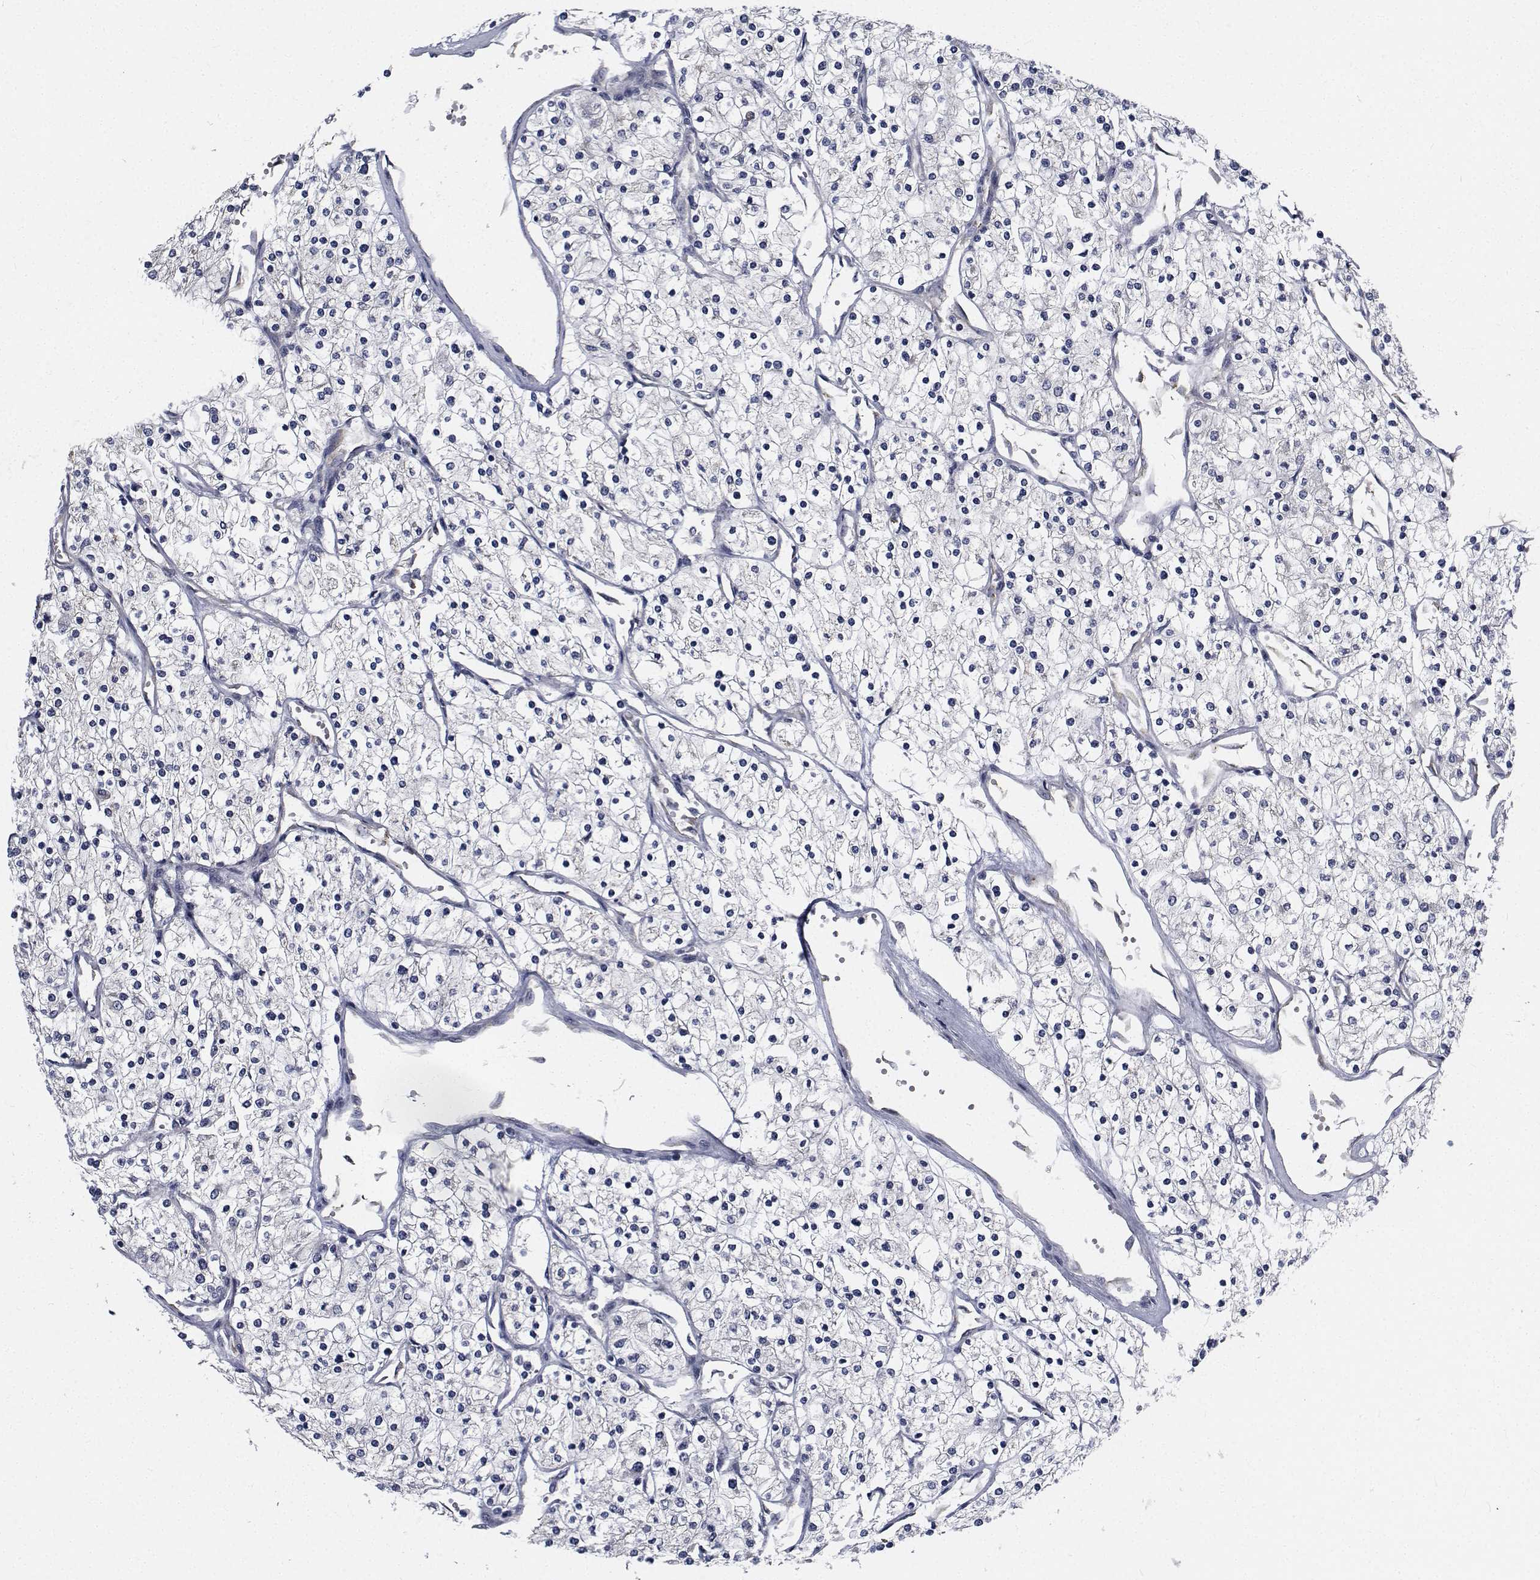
{"staining": {"intensity": "negative", "quantity": "none", "location": "none"}, "tissue": "renal cancer", "cell_type": "Tumor cells", "image_type": "cancer", "snomed": [{"axis": "morphology", "description": "Adenocarcinoma, NOS"}, {"axis": "topography", "description": "Kidney"}], "caption": "Tumor cells are negative for brown protein staining in renal adenocarcinoma.", "gene": "TTBK1", "patient": {"sex": "male", "age": 80}}